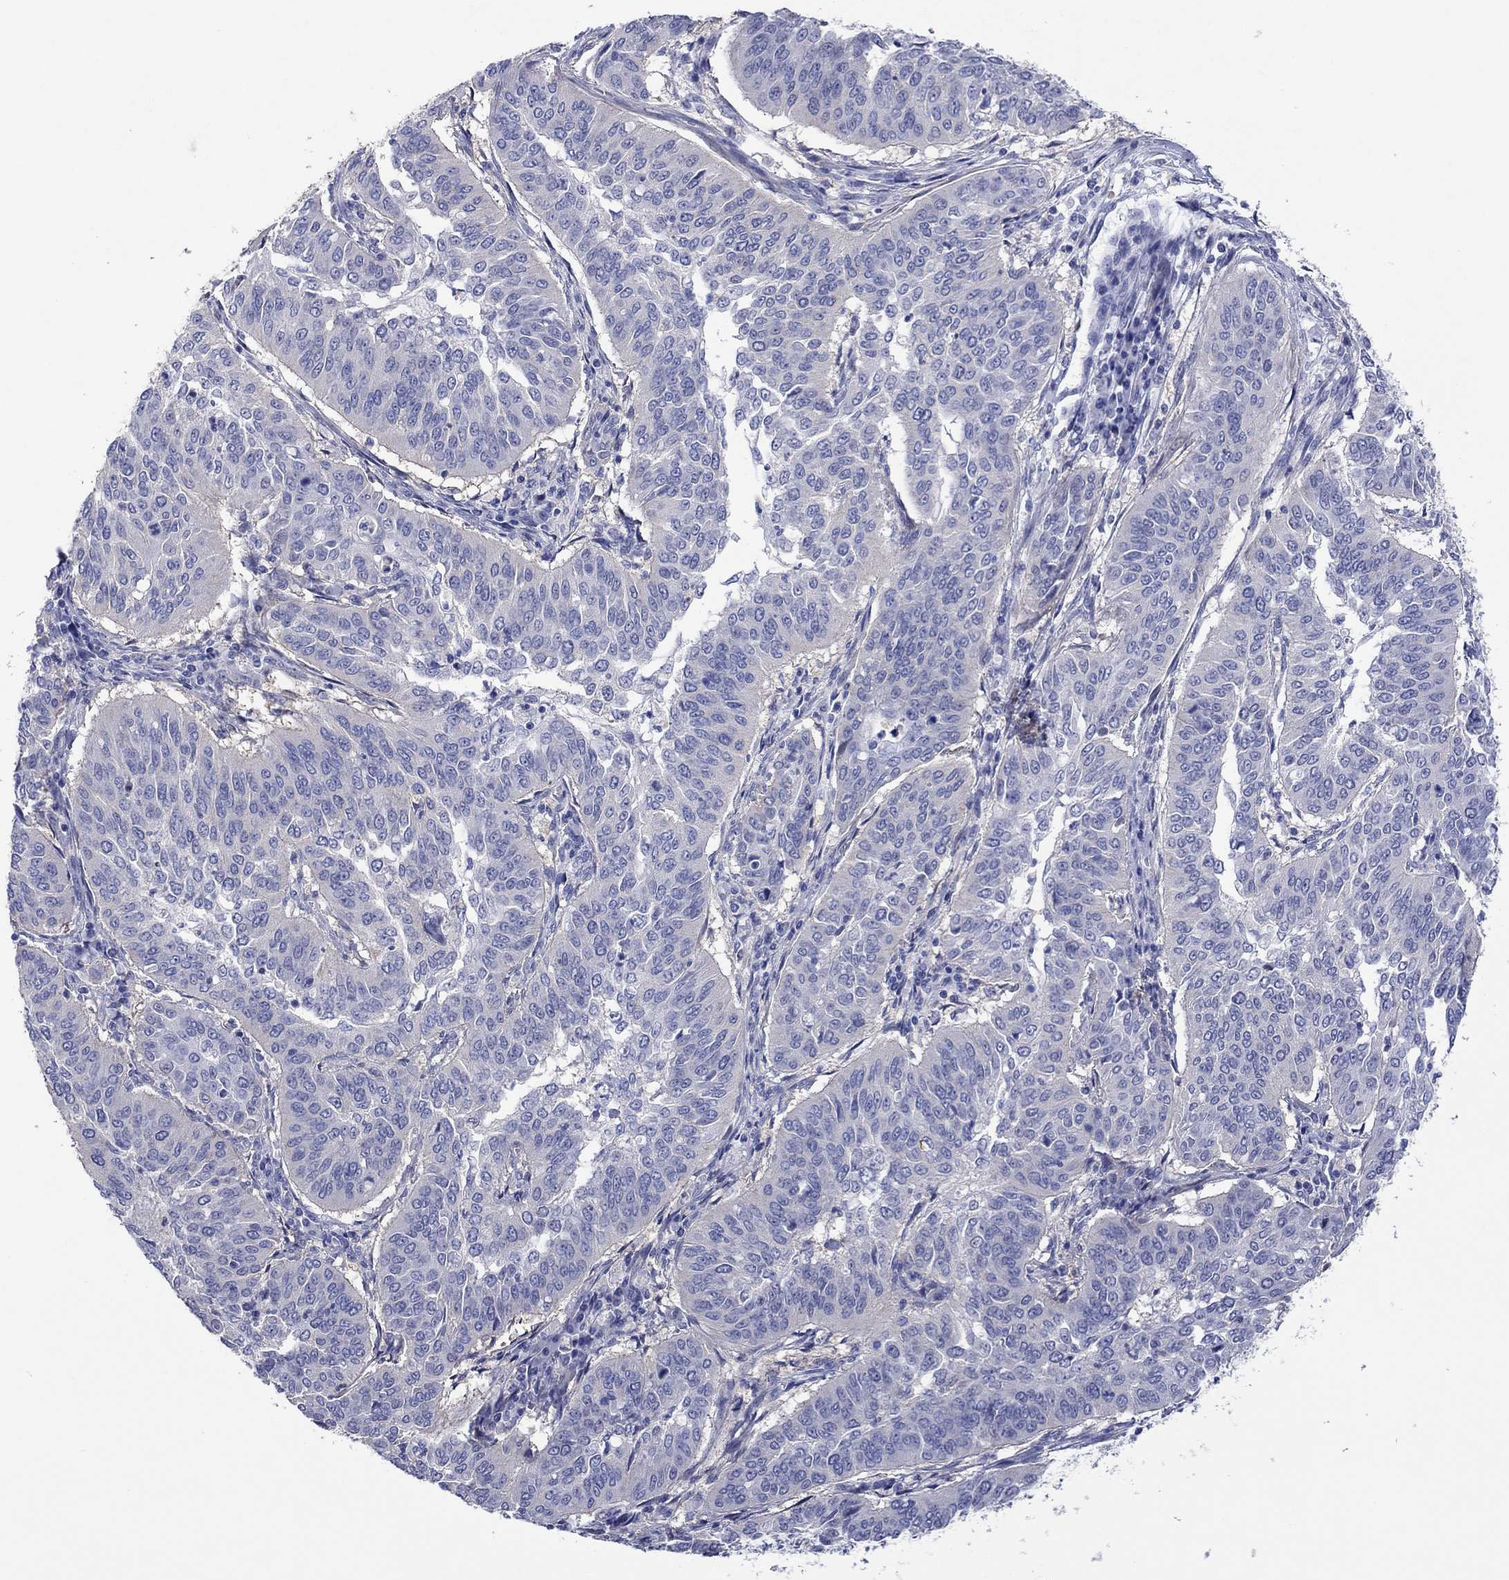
{"staining": {"intensity": "negative", "quantity": "none", "location": "none"}, "tissue": "cervical cancer", "cell_type": "Tumor cells", "image_type": "cancer", "snomed": [{"axis": "morphology", "description": "Normal tissue, NOS"}, {"axis": "morphology", "description": "Squamous cell carcinoma, NOS"}, {"axis": "topography", "description": "Cervix"}], "caption": "Immunohistochemical staining of human cervical cancer reveals no significant staining in tumor cells.", "gene": "TPRN", "patient": {"sex": "female", "age": 39}}